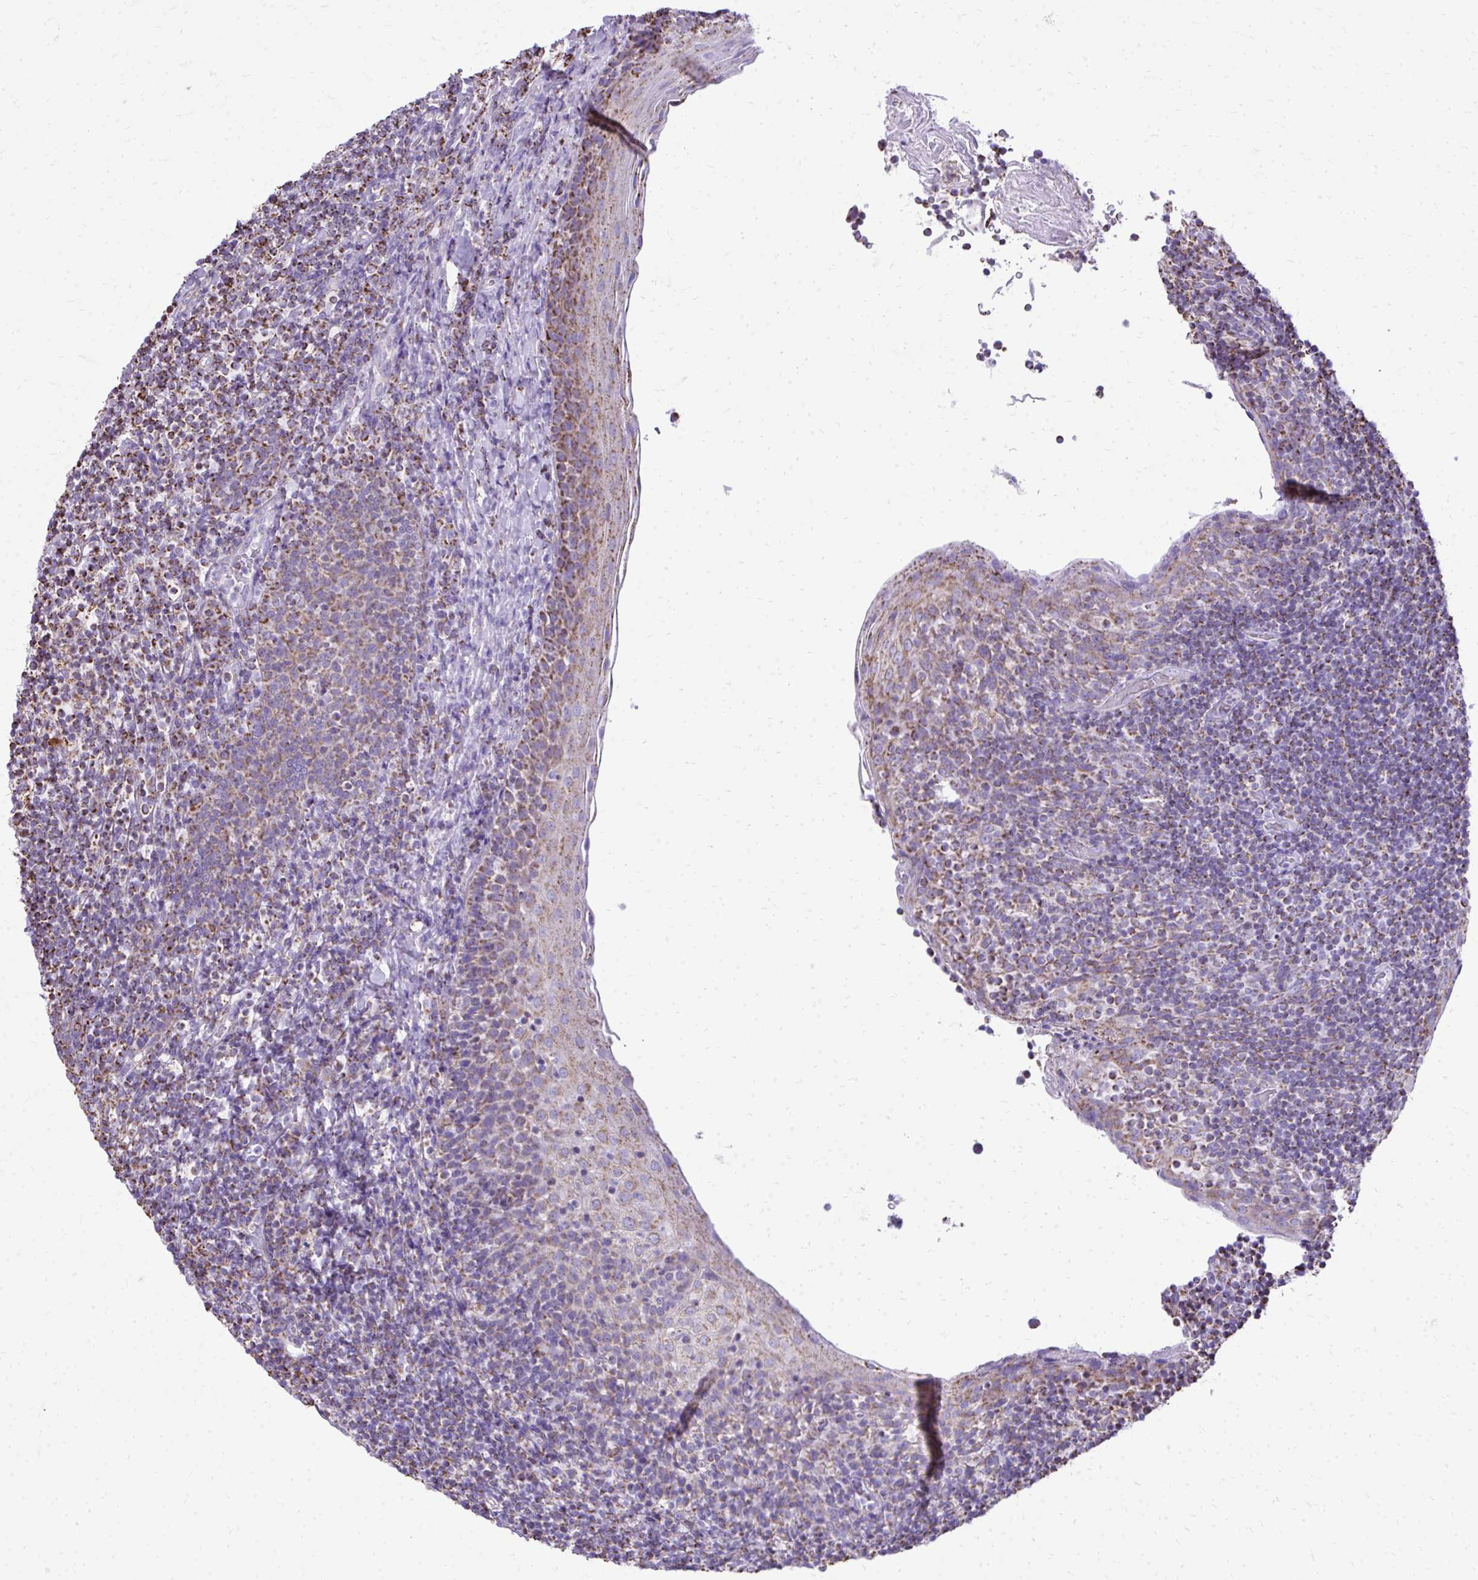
{"staining": {"intensity": "moderate", "quantity": "25%-75%", "location": "cytoplasmic/membranous"}, "tissue": "tonsil", "cell_type": "Non-germinal center cells", "image_type": "normal", "snomed": [{"axis": "morphology", "description": "Normal tissue, NOS"}, {"axis": "topography", "description": "Tonsil"}], "caption": "Immunohistochemistry (DAB (3,3'-diaminobenzidine)) staining of benign human tonsil shows moderate cytoplasmic/membranous protein positivity in about 25%-75% of non-germinal center cells.", "gene": "MPZL2", "patient": {"sex": "female", "age": 10}}